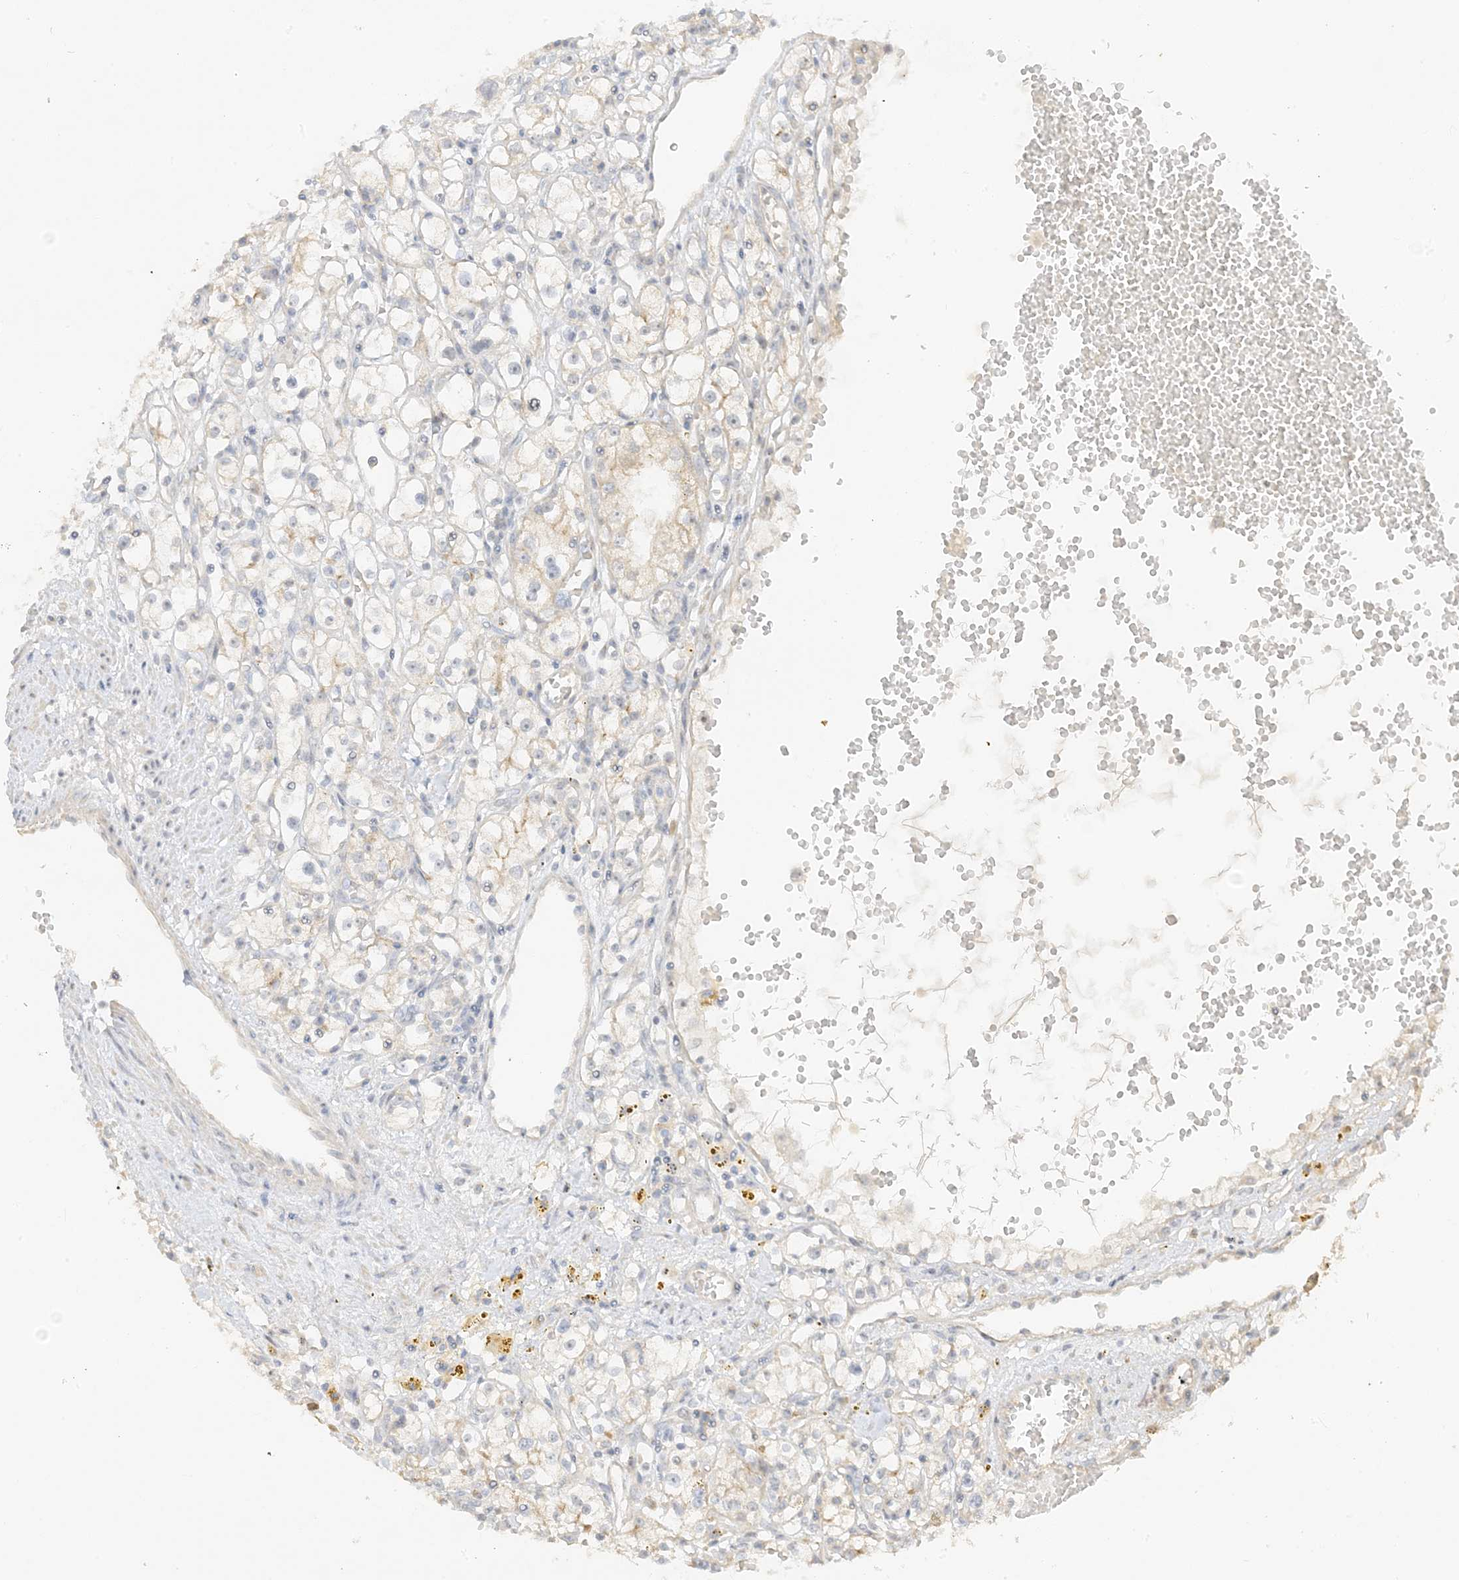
{"staining": {"intensity": "negative", "quantity": "none", "location": "none"}, "tissue": "renal cancer", "cell_type": "Tumor cells", "image_type": "cancer", "snomed": [{"axis": "morphology", "description": "Adenocarcinoma, NOS"}, {"axis": "topography", "description": "Kidney"}], "caption": "A high-resolution image shows IHC staining of renal adenocarcinoma, which demonstrates no significant expression in tumor cells.", "gene": "ETAA1", "patient": {"sex": "male", "age": 56}}